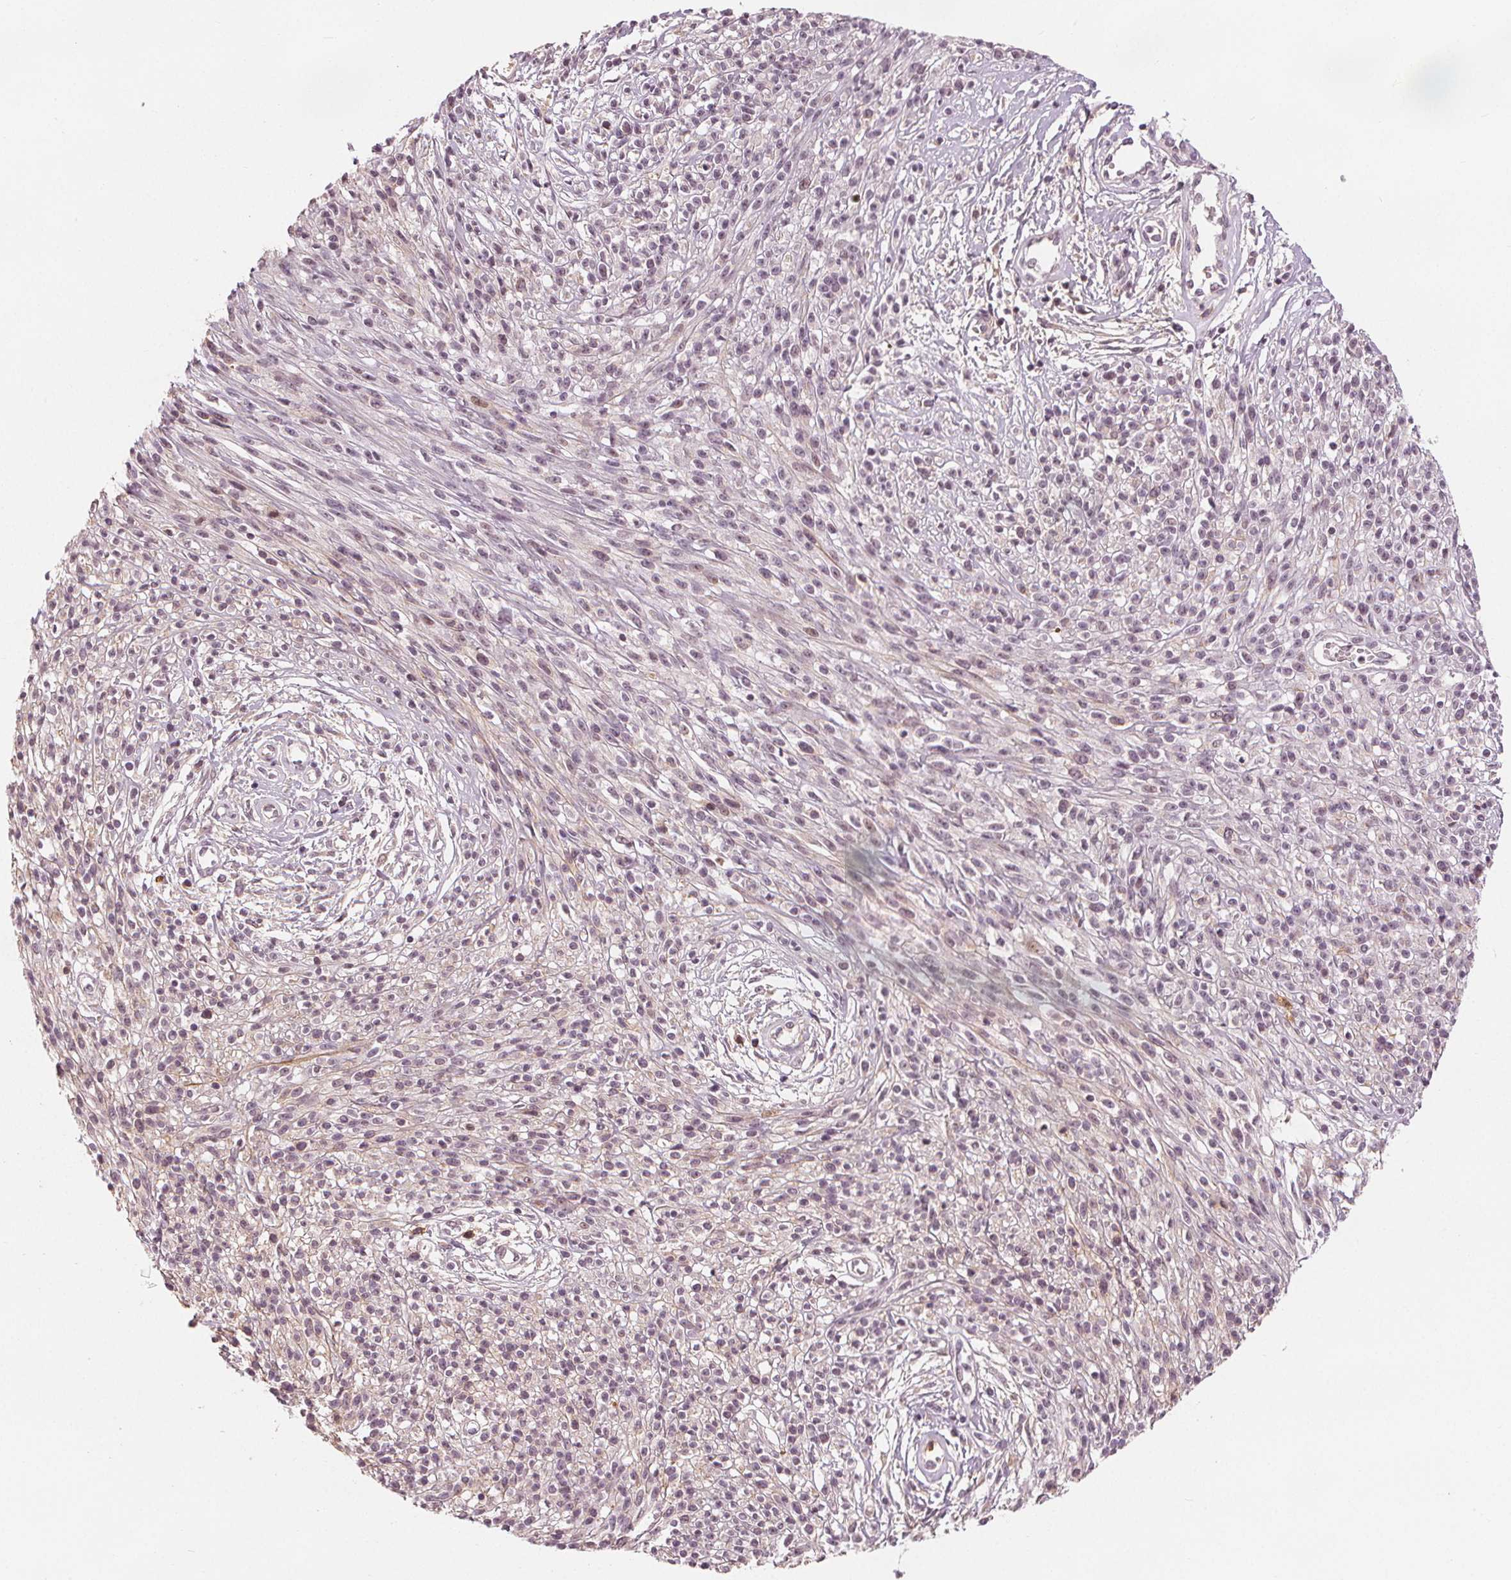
{"staining": {"intensity": "negative", "quantity": "none", "location": "none"}, "tissue": "melanoma", "cell_type": "Tumor cells", "image_type": "cancer", "snomed": [{"axis": "morphology", "description": "Malignant melanoma, NOS"}, {"axis": "topography", "description": "Skin"}, {"axis": "topography", "description": "Skin of trunk"}], "caption": "There is no significant staining in tumor cells of malignant melanoma.", "gene": "SLC34A1", "patient": {"sex": "male", "age": 74}}